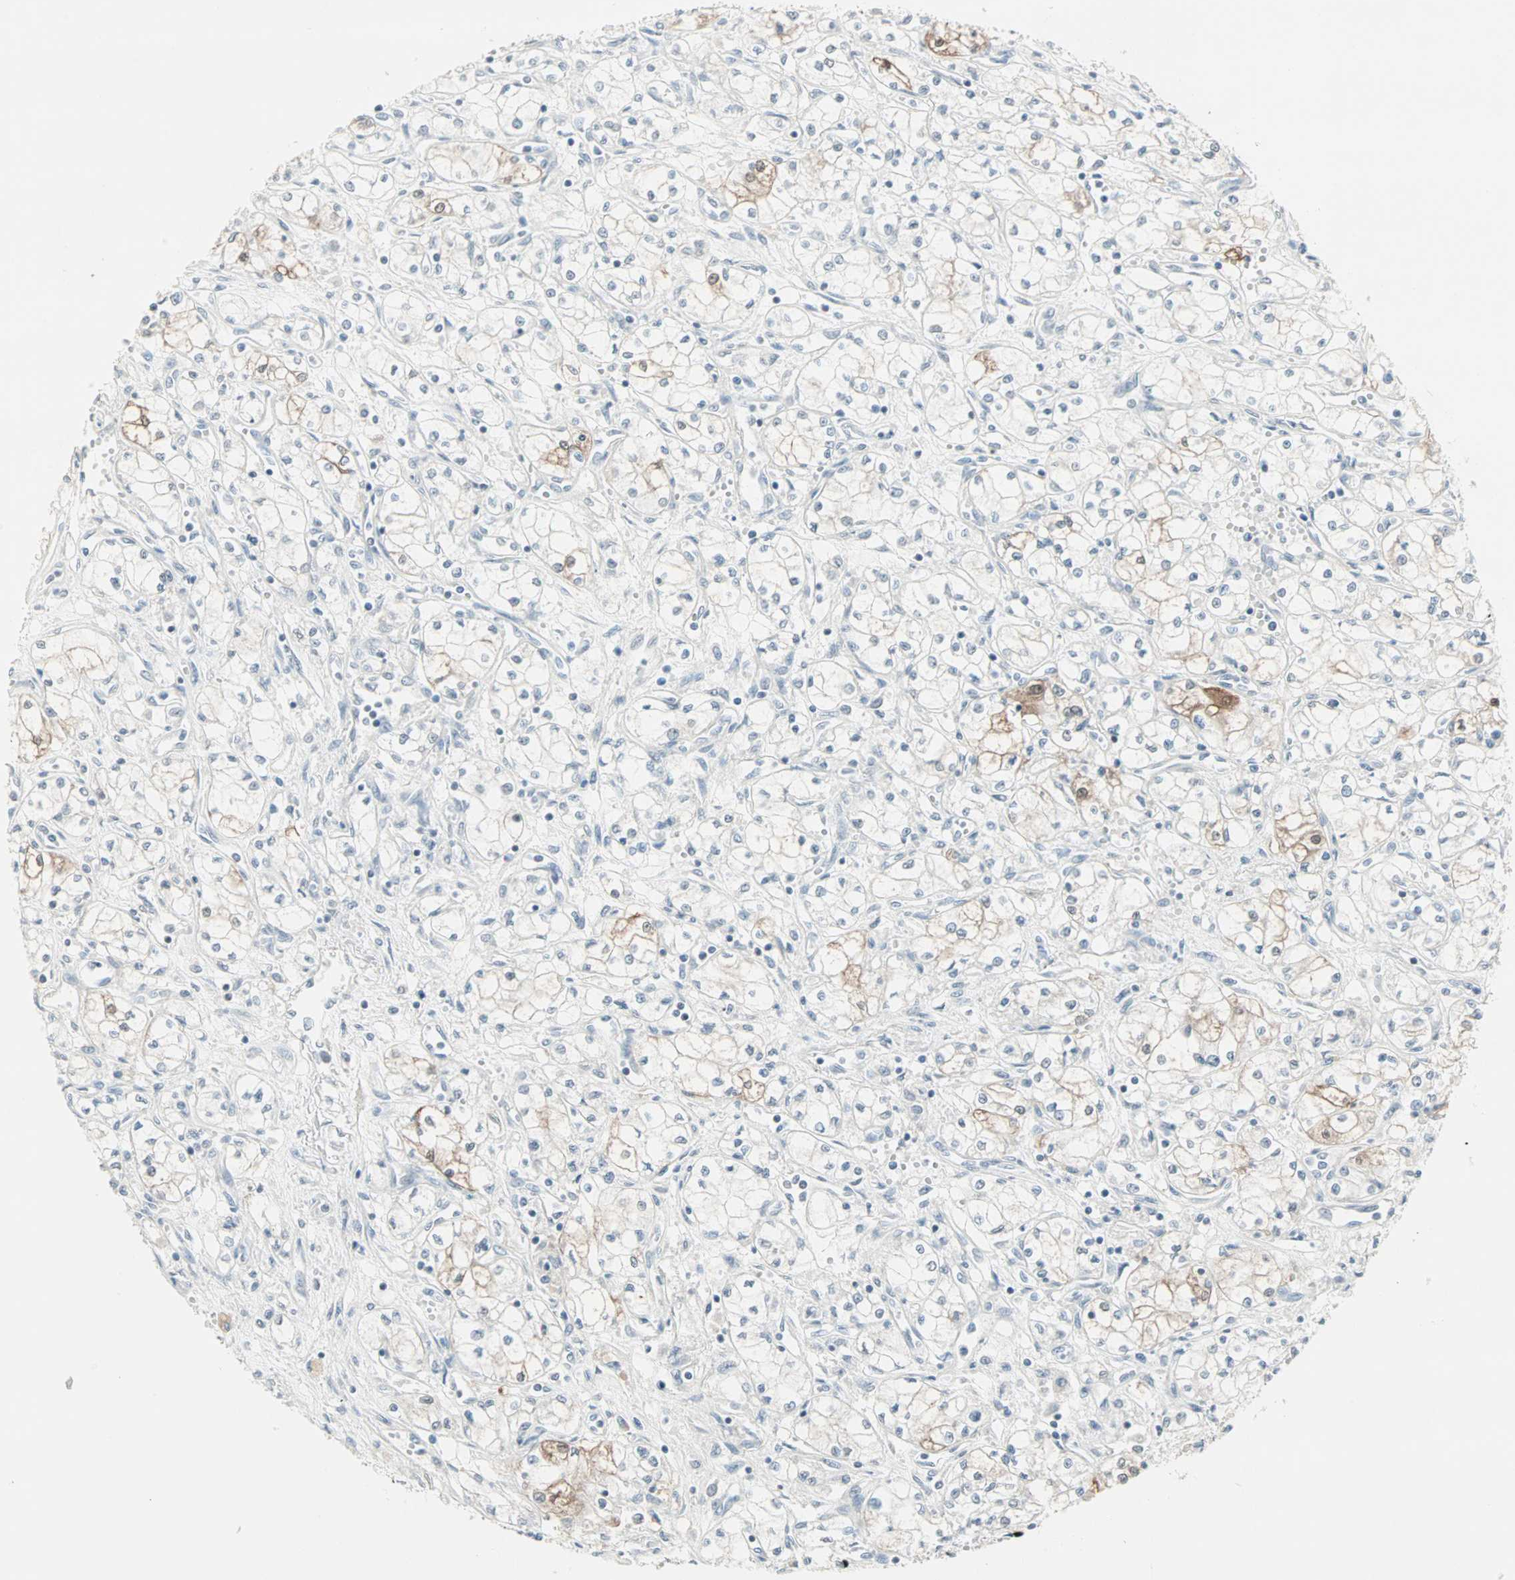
{"staining": {"intensity": "moderate", "quantity": "<25%", "location": "cytoplasmic/membranous"}, "tissue": "renal cancer", "cell_type": "Tumor cells", "image_type": "cancer", "snomed": [{"axis": "morphology", "description": "Normal tissue, NOS"}, {"axis": "morphology", "description": "Adenocarcinoma, NOS"}, {"axis": "topography", "description": "Kidney"}], "caption": "DAB (3,3'-diaminobenzidine) immunohistochemical staining of human renal adenocarcinoma demonstrates moderate cytoplasmic/membranous protein positivity in approximately <25% of tumor cells.", "gene": "PTPA", "patient": {"sex": "male", "age": 59}}